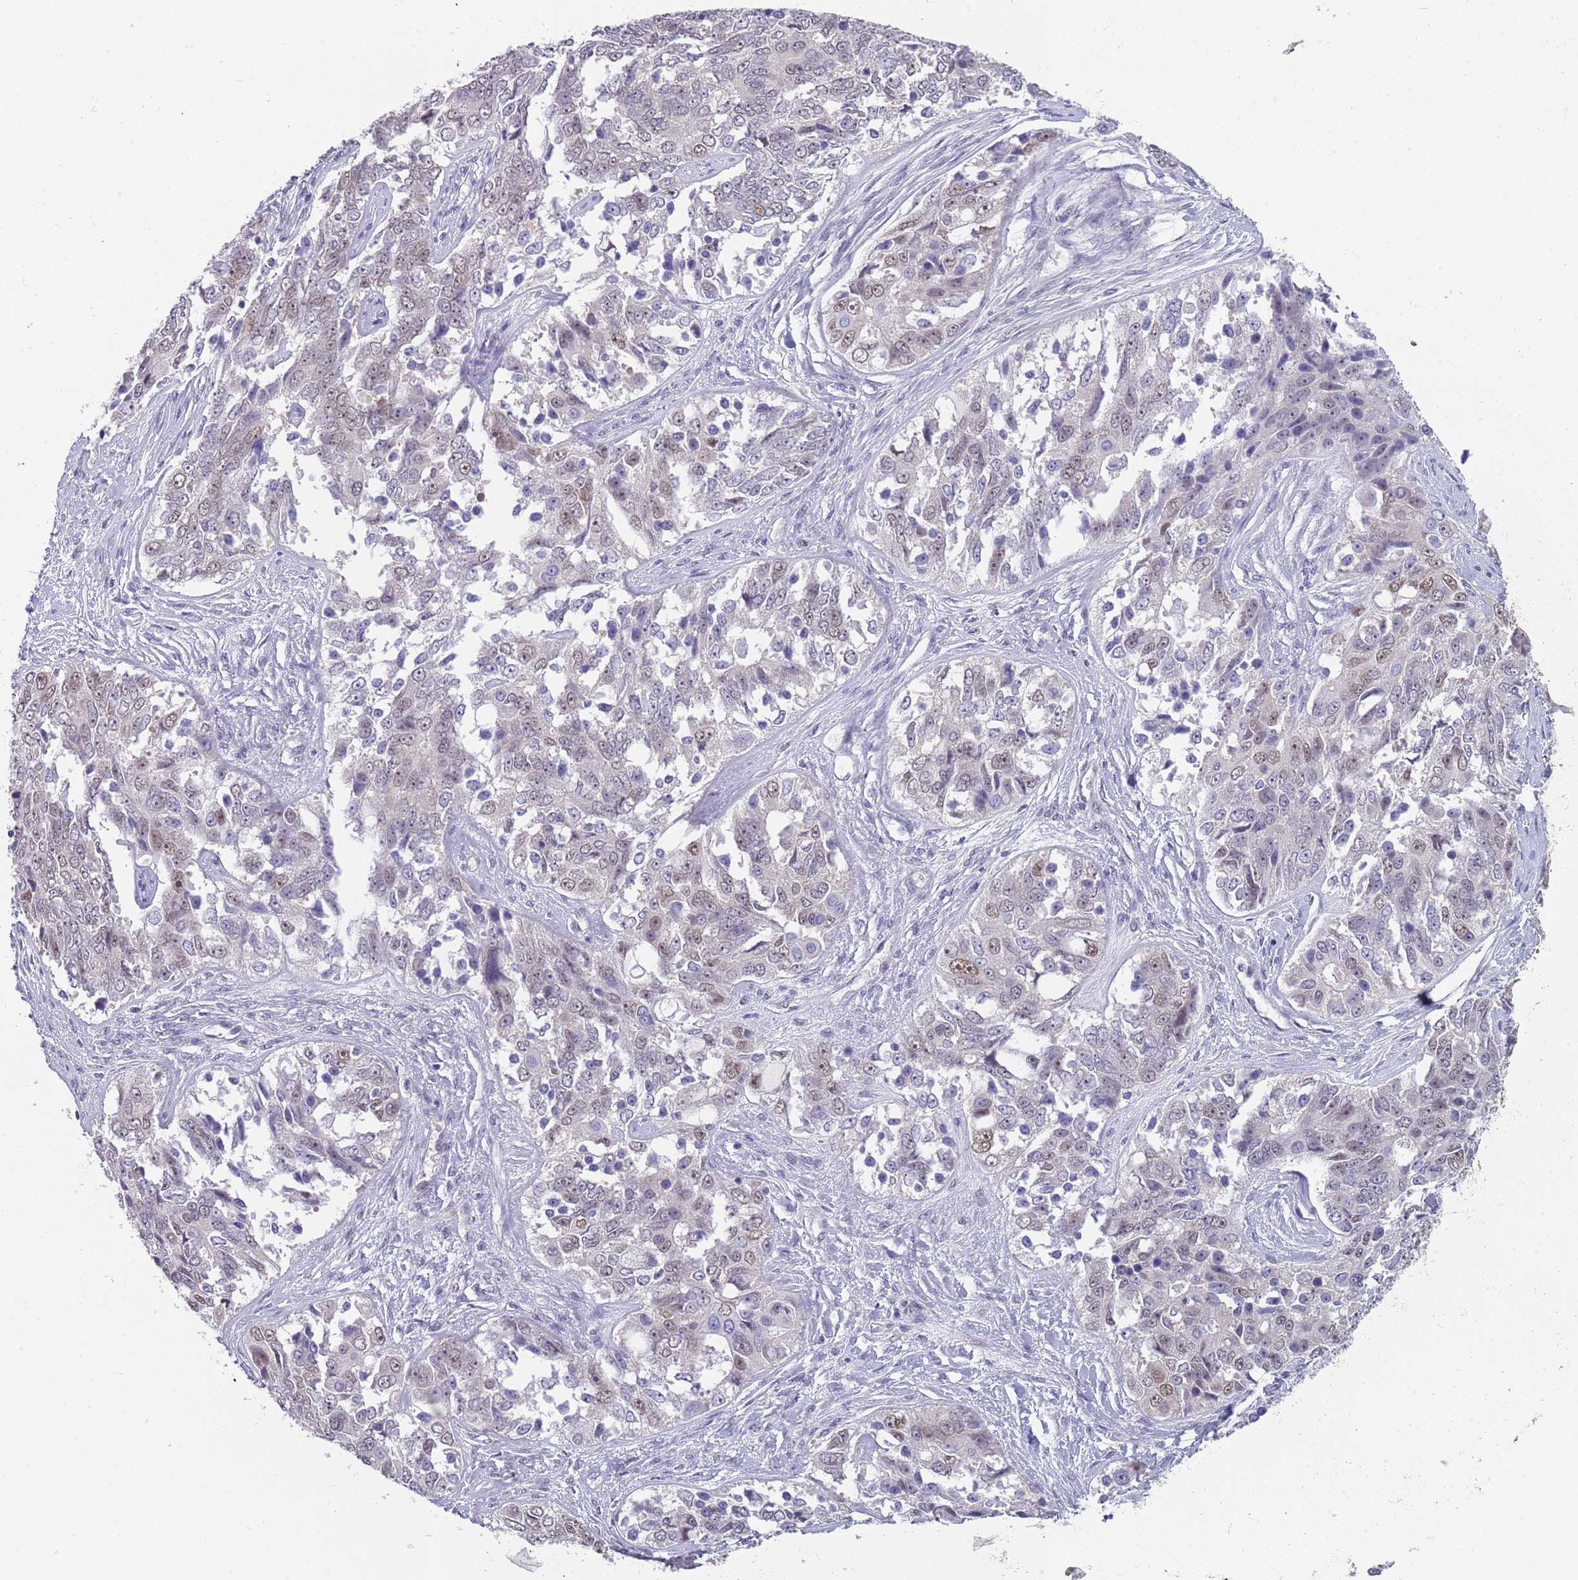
{"staining": {"intensity": "weak", "quantity": "<25%", "location": "nuclear"}, "tissue": "ovarian cancer", "cell_type": "Tumor cells", "image_type": "cancer", "snomed": [{"axis": "morphology", "description": "Carcinoma, endometroid"}, {"axis": "topography", "description": "Ovary"}], "caption": "This is a micrograph of immunohistochemistry (IHC) staining of ovarian cancer (endometroid carcinoma), which shows no expression in tumor cells.", "gene": "SEPHS2", "patient": {"sex": "female", "age": 51}}